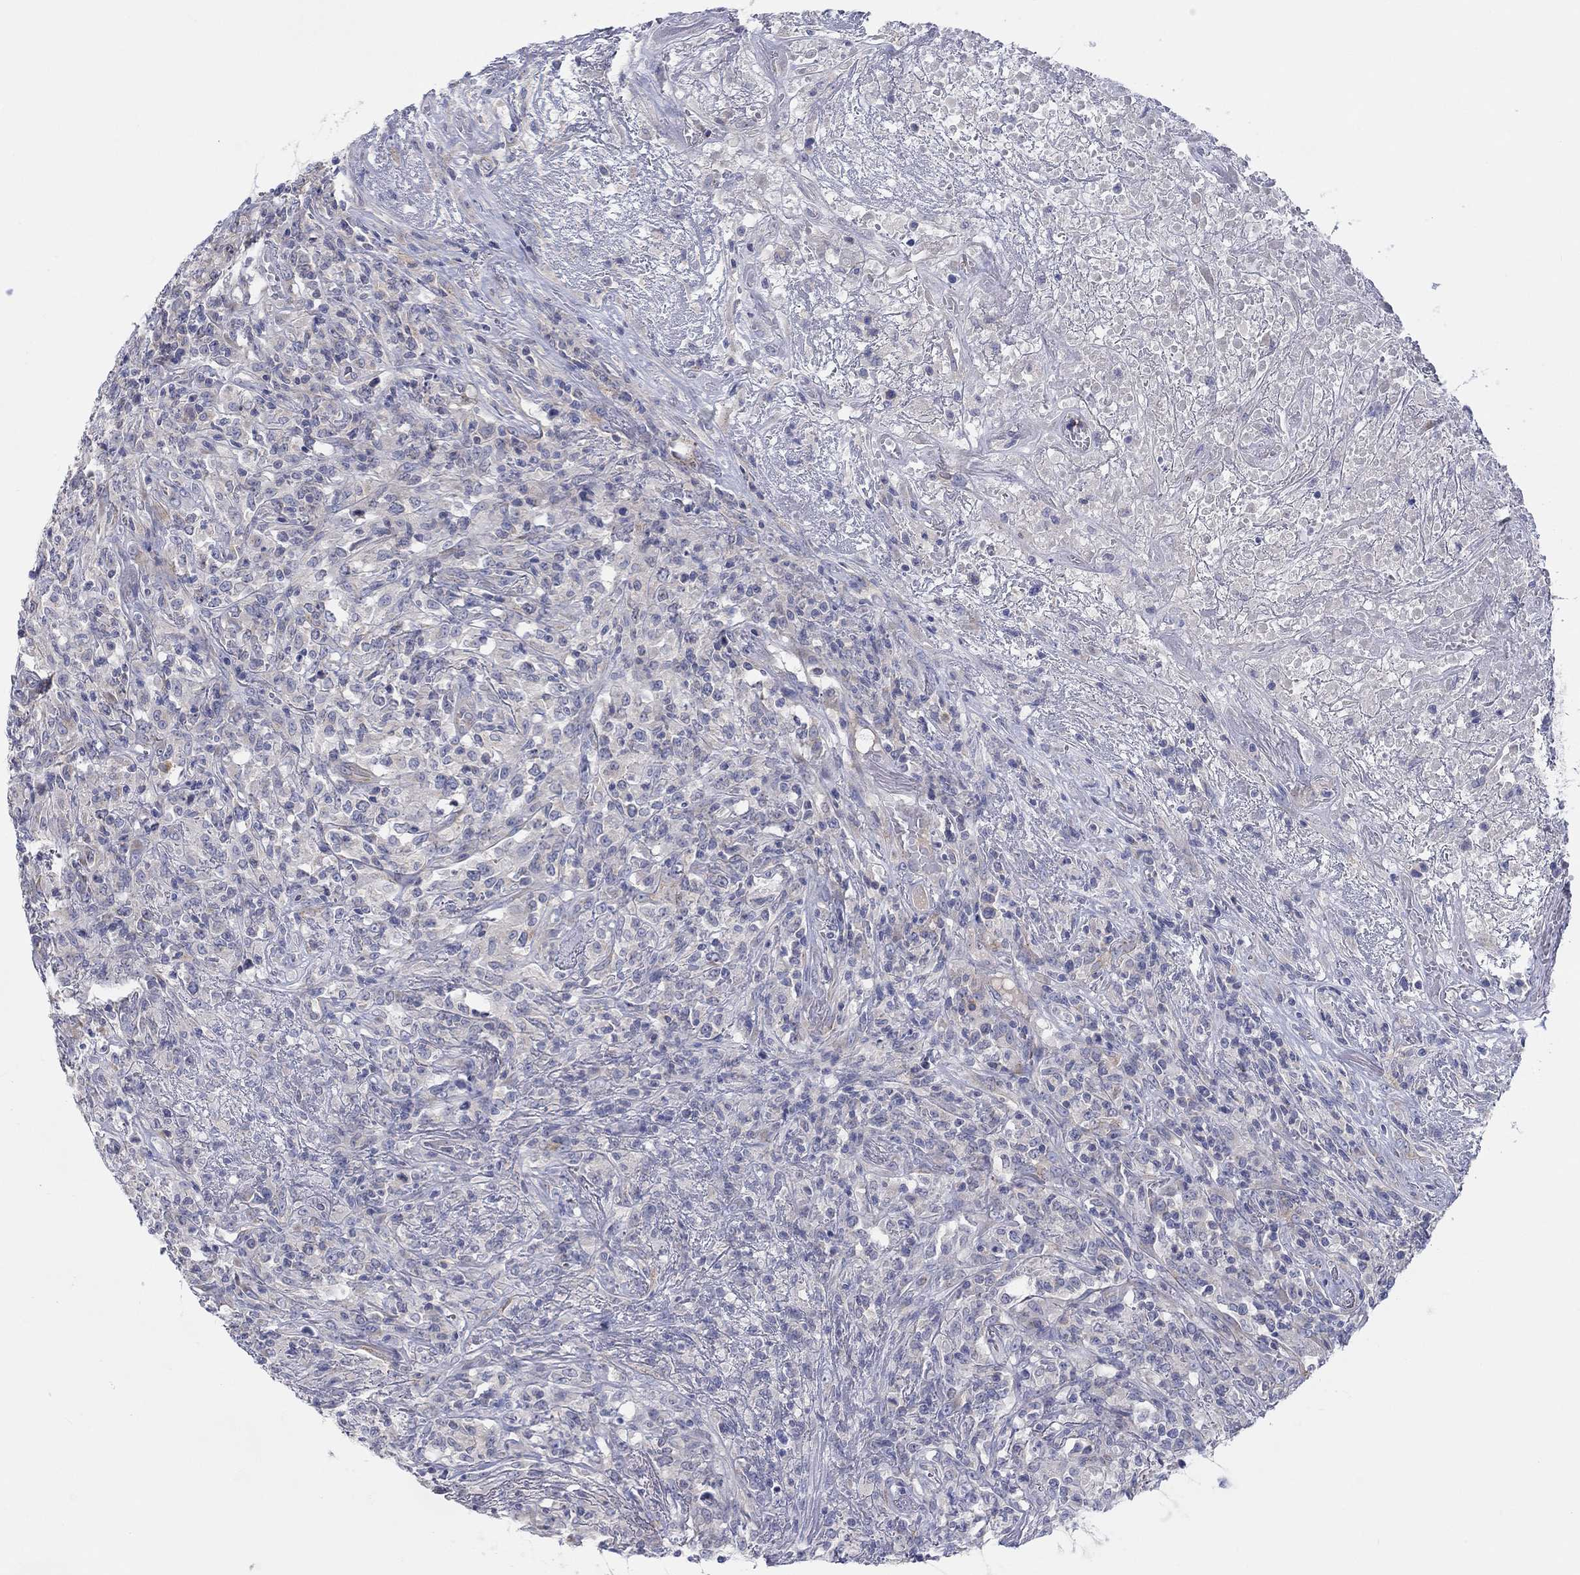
{"staining": {"intensity": "negative", "quantity": "none", "location": "none"}, "tissue": "lymphoma", "cell_type": "Tumor cells", "image_type": "cancer", "snomed": [{"axis": "morphology", "description": "Malignant lymphoma, non-Hodgkin's type, High grade"}, {"axis": "topography", "description": "Lung"}], "caption": "This is an immunohistochemistry histopathology image of human high-grade malignant lymphoma, non-Hodgkin's type. There is no staining in tumor cells.", "gene": "BCO2", "patient": {"sex": "male", "age": 79}}